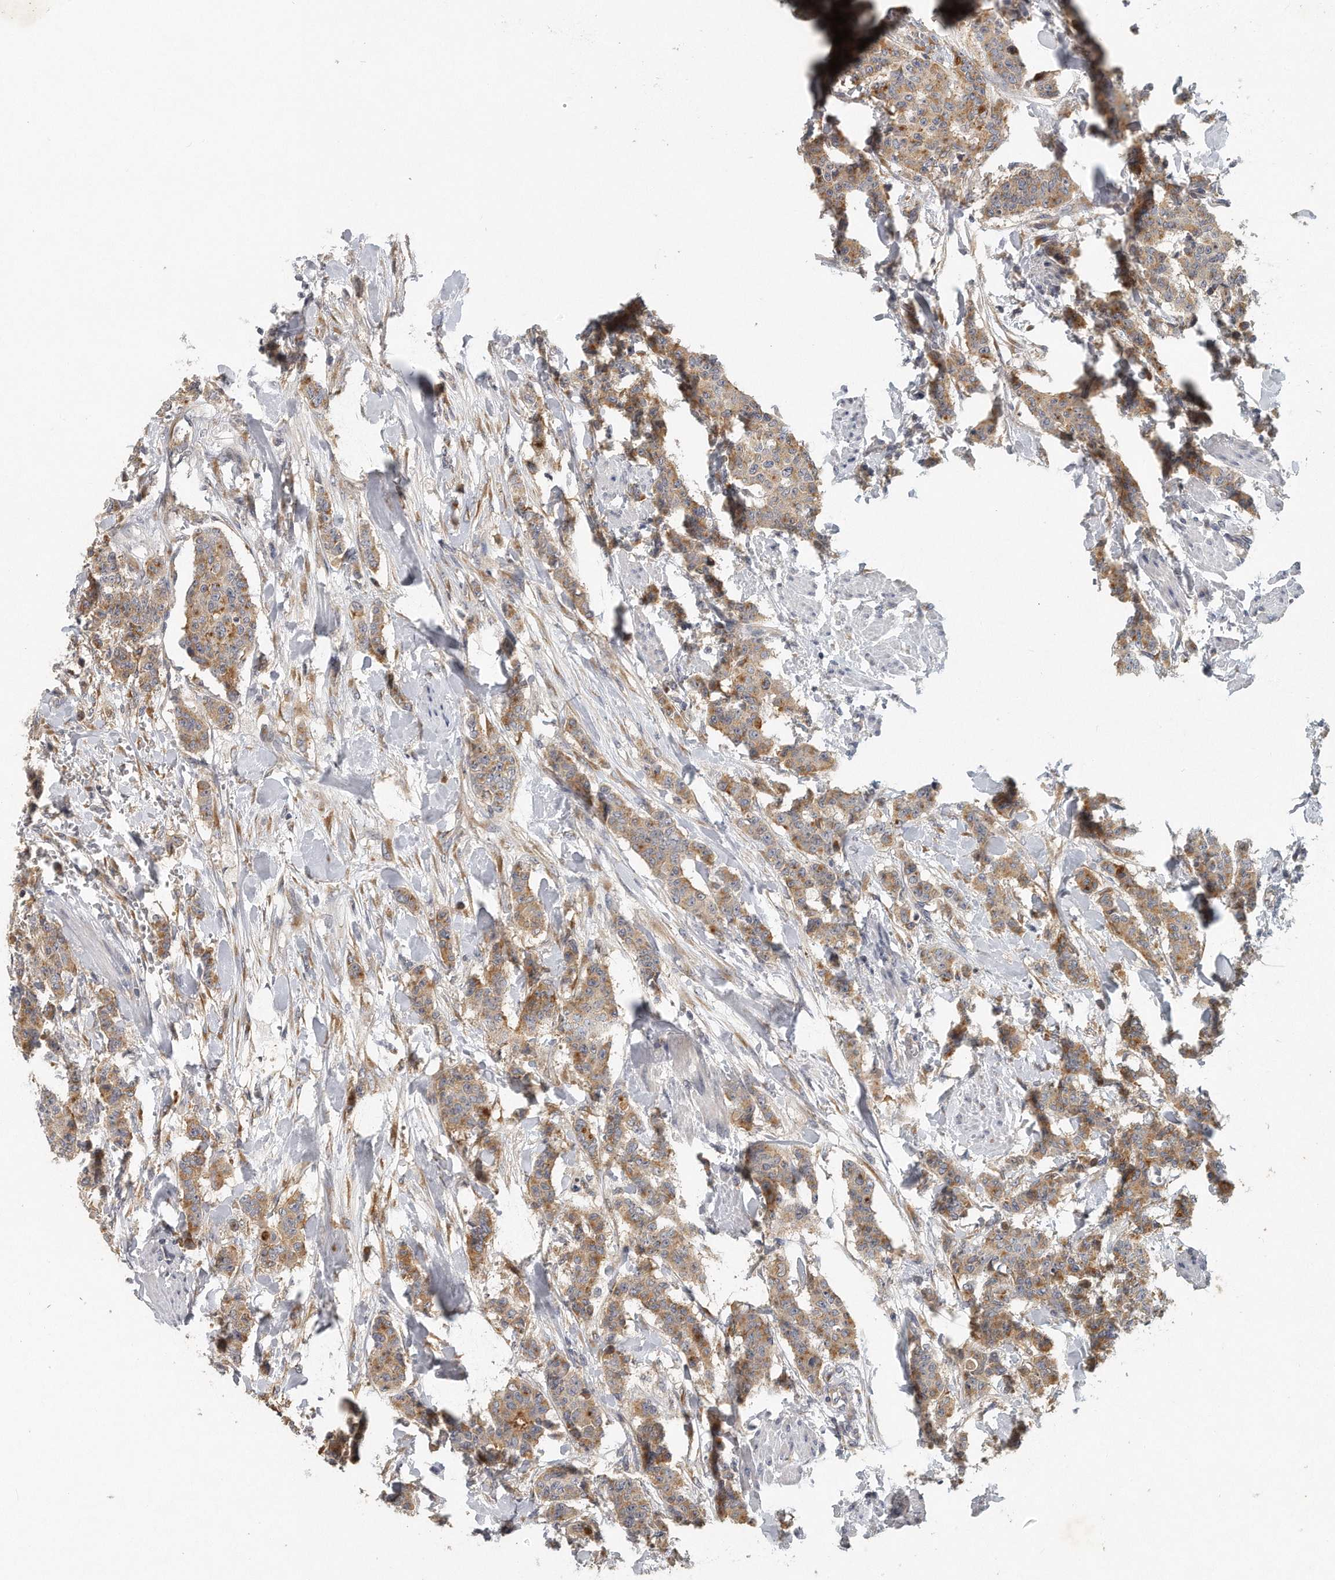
{"staining": {"intensity": "moderate", "quantity": ">75%", "location": "cytoplasmic/membranous"}, "tissue": "breast cancer", "cell_type": "Tumor cells", "image_type": "cancer", "snomed": [{"axis": "morphology", "description": "Duct carcinoma"}, {"axis": "topography", "description": "Breast"}], "caption": "Moderate cytoplasmic/membranous protein staining is appreciated in about >75% of tumor cells in breast cancer (infiltrating ductal carcinoma). (DAB (3,3'-diaminobenzidine) IHC with brightfield microscopy, high magnification).", "gene": "TRAPPC14", "patient": {"sex": "female", "age": 40}}